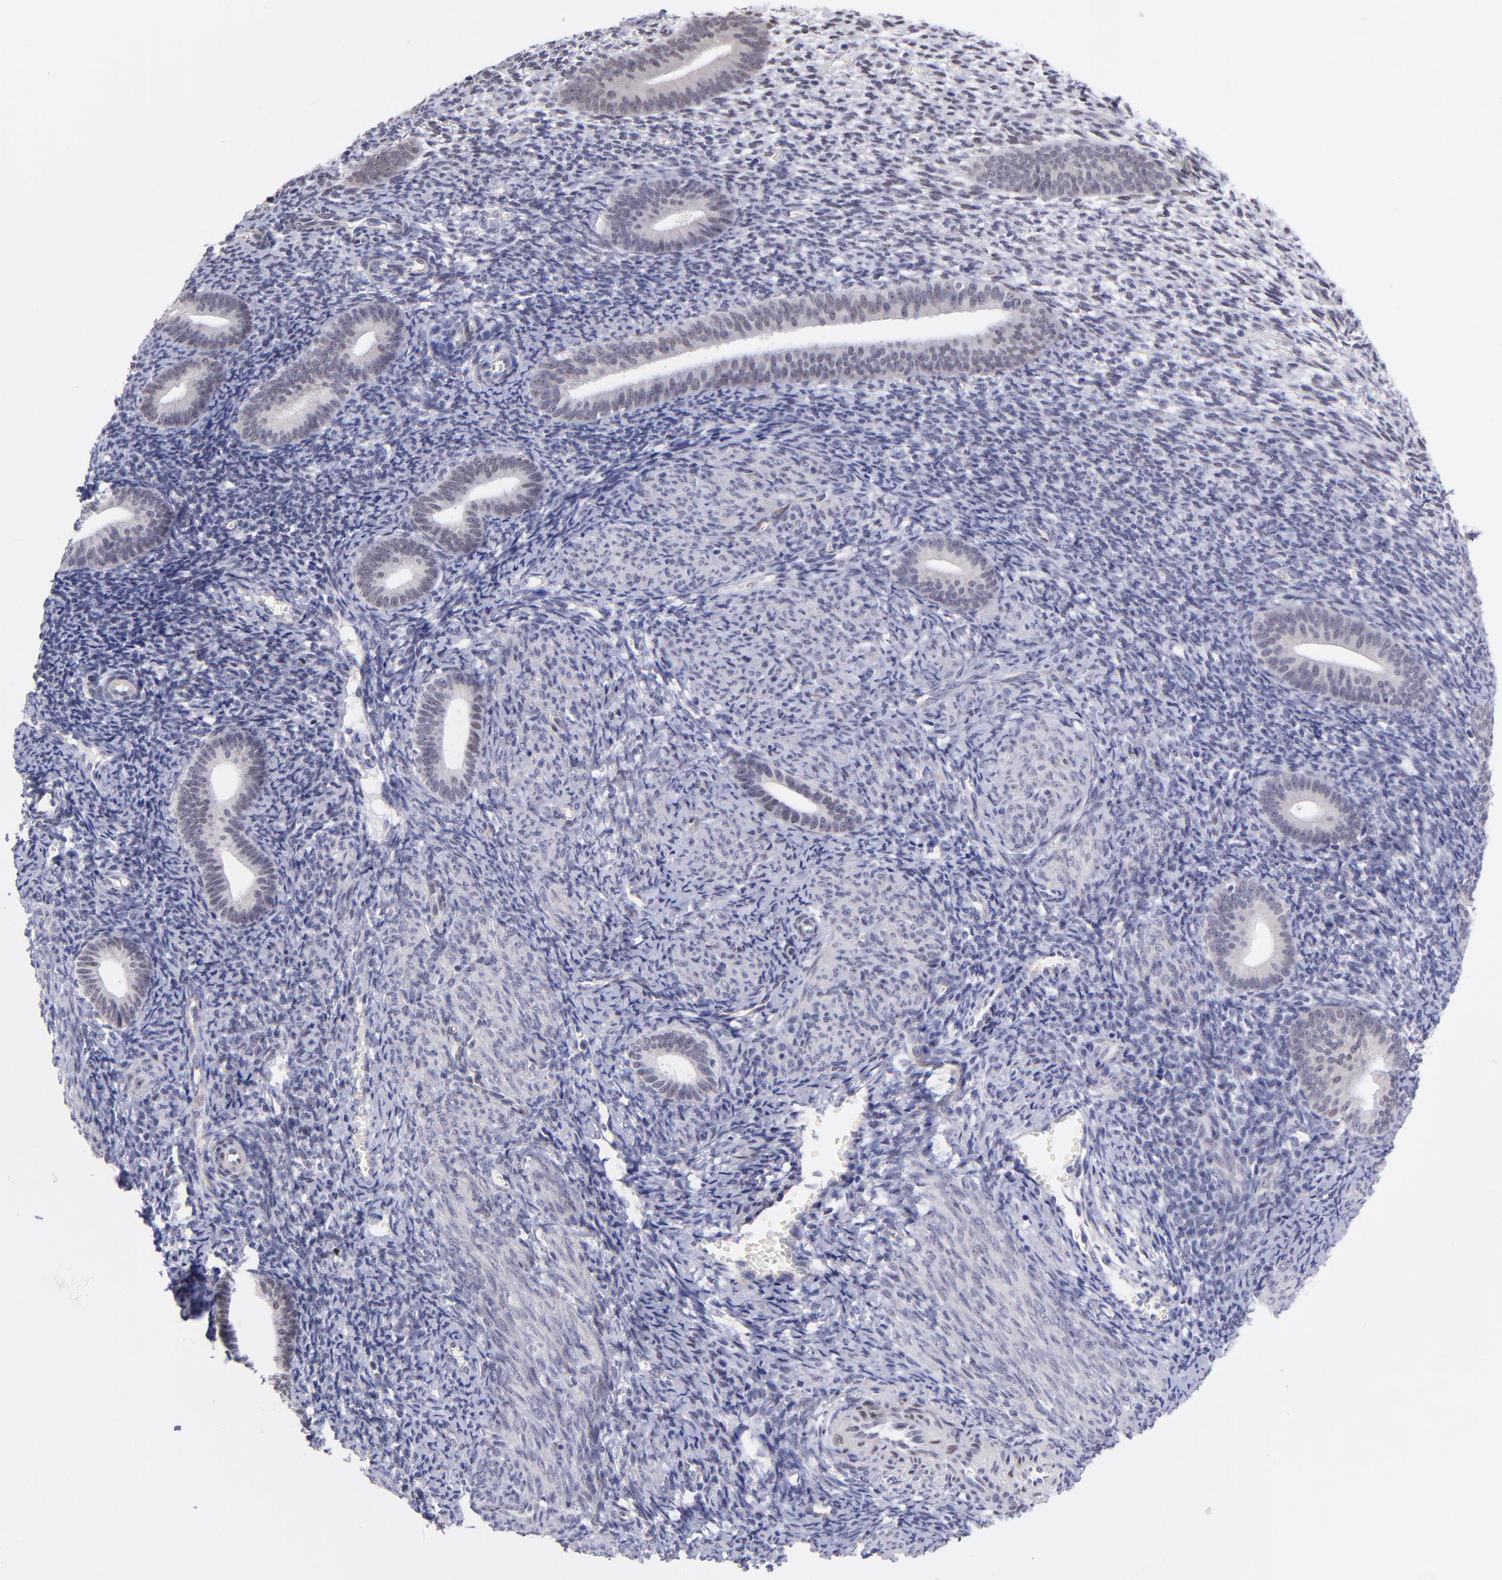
{"staining": {"intensity": "negative", "quantity": "none", "location": "none"}, "tissue": "endometrium", "cell_type": "Cells in endometrial stroma", "image_type": "normal", "snomed": [{"axis": "morphology", "description": "Normal tissue, NOS"}, {"axis": "topography", "description": "Endometrium"}], "caption": "A high-resolution photomicrograph shows immunohistochemistry staining of benign endometrium, which displays no significant expression in cells in endometrial stroma. The staining is performed using DAB brown chromogen with nuclei counter-stained in using hematoxylin.", "gene": "SOX6", "patient": {"sex": "female", "age": 57}}